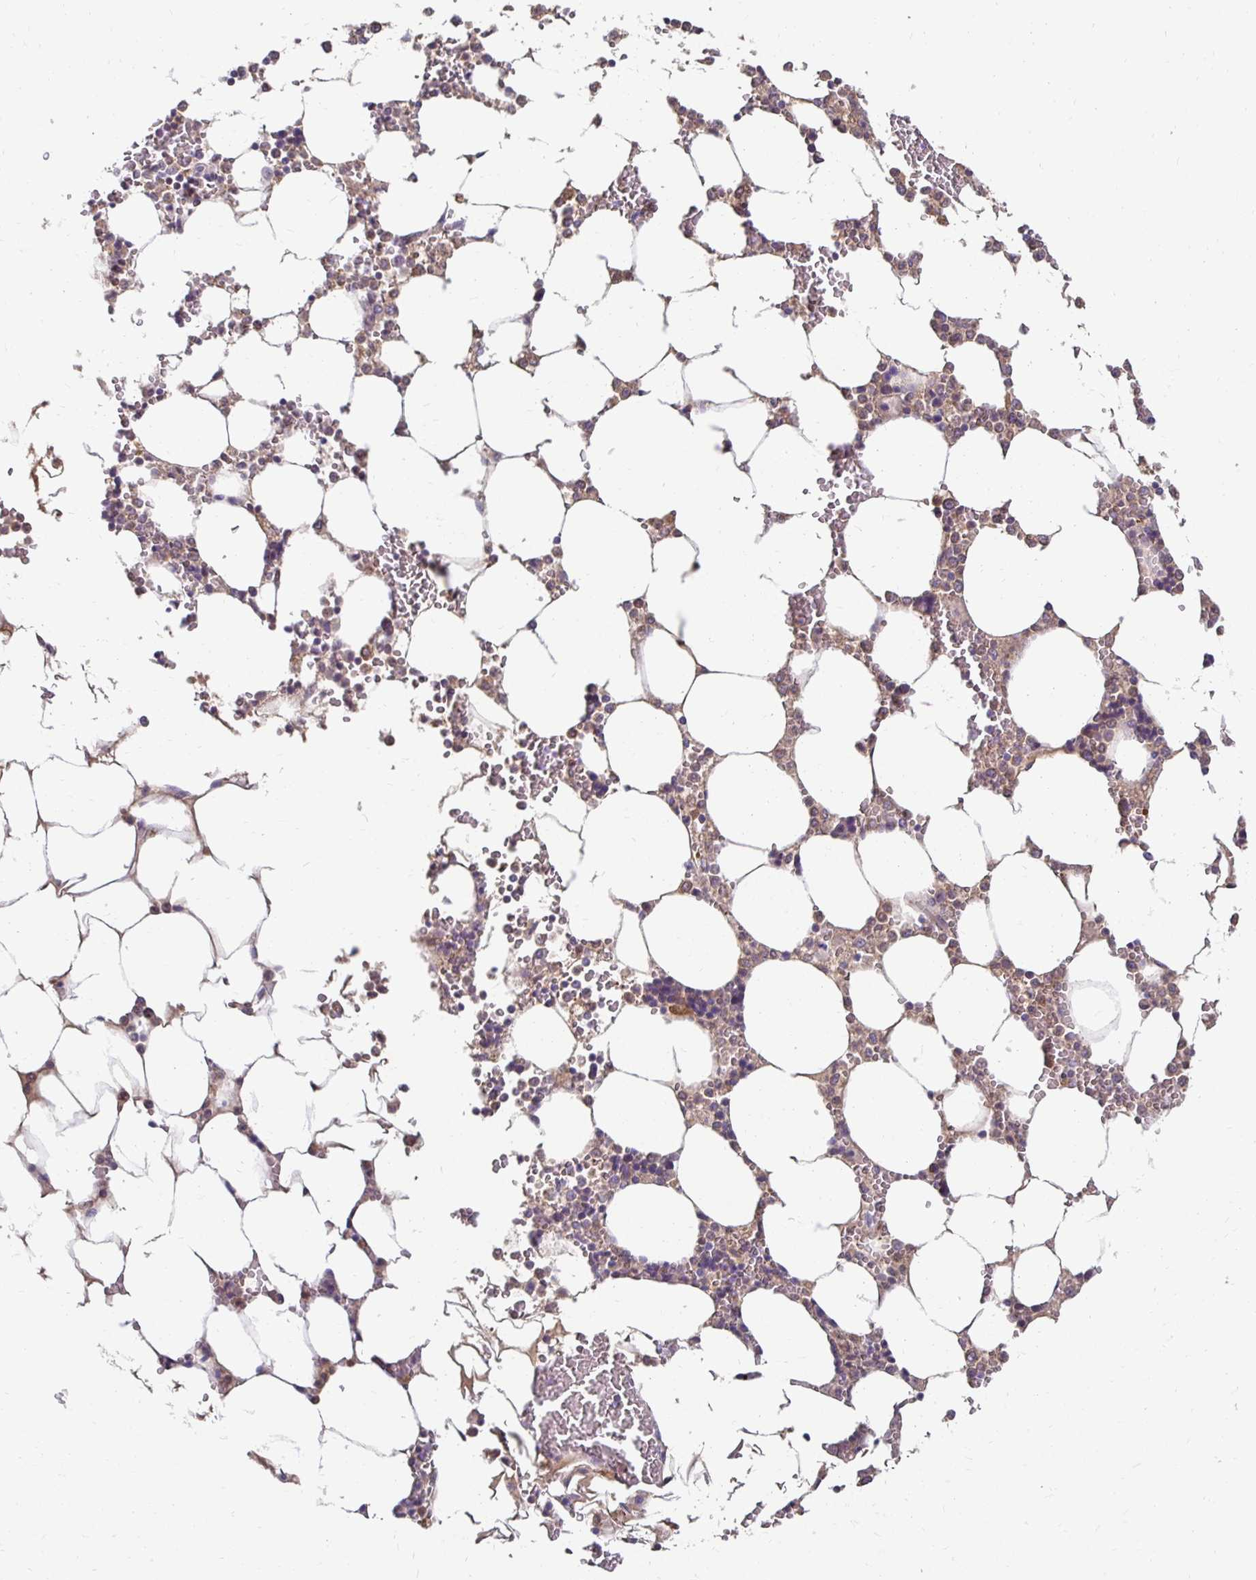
{"staining": {"intensity": "weak", "quantity": "25%-75%", "location": "cytoplasmic/membranous"}, "tissue": "bone marrow", "cell_type": "Hematopoietic cells", "image_type": "normal", "snomed": [{"axis": "morphology", "description": "Normal tissue, NOS"}, {"axis": "topography", "description": "Bone marrow"}], "caption": "Immunohistochemistry (DAB (3,3'-diaminobenzidine)) staining of unremarkable bone marrow reveals weak cytoplasmic/membranous protein positivity in approximately 25%-75% of hematopoietic cells.", "gene": "GK2", "patient": {"sex": "male", "age": 64}}